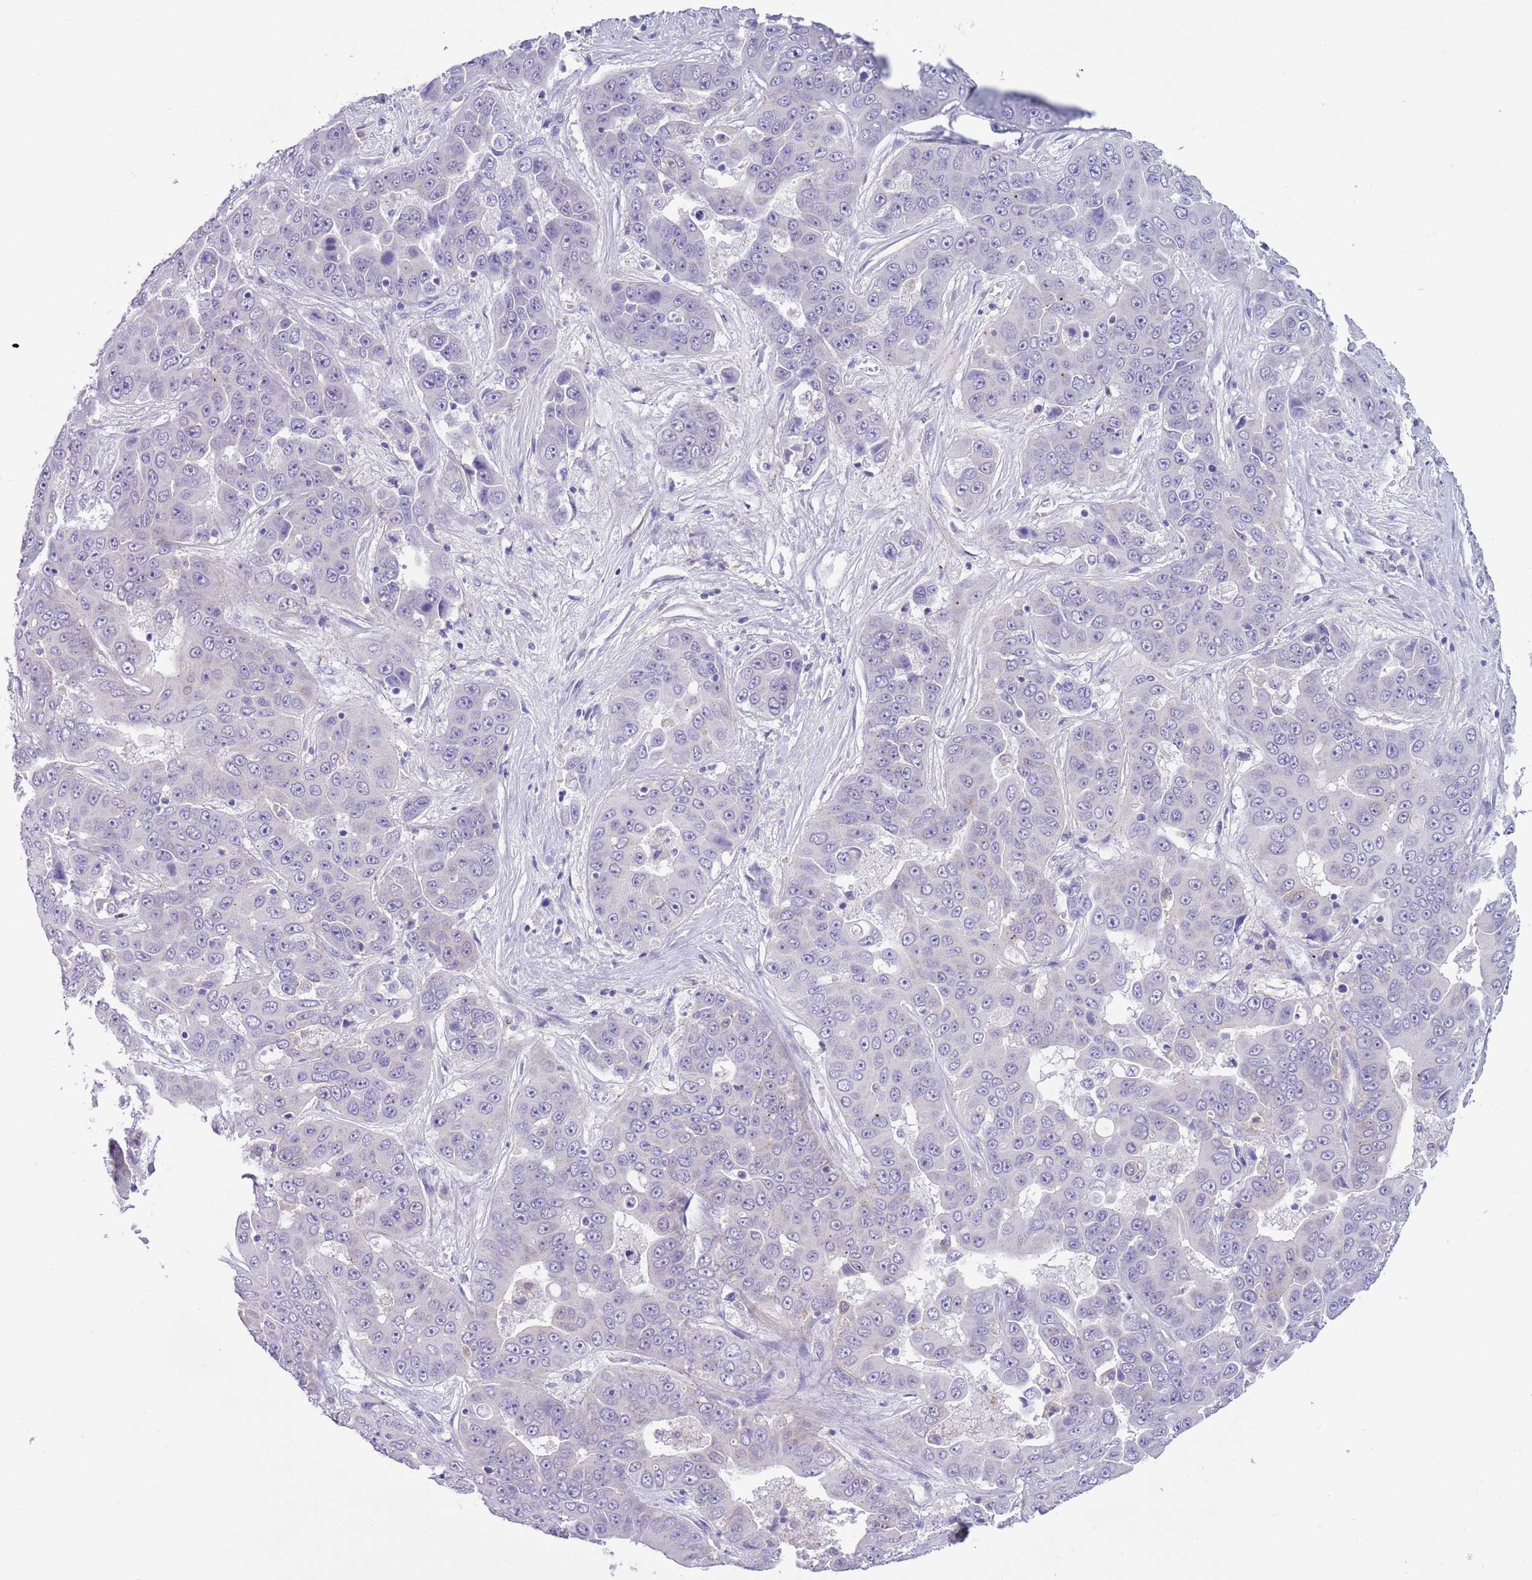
{"staining": {"intensity": "negative", "quantity": "none", "location": "none"}, "tissue": "liver cancer", "cell_type": "Tumor cells", "image_type": "cancer", "snomed": [{"axis": "morphology", "description": "Cholangiocarcinoma"}, {"axis": "topography", "description": "Liver"}], "caption": "Immunohistochemistry (IHC) of human liver cholangiocarcinoma demonstrates no expression in tumor cells. (Brightfield microscopy of DAB (3,3'-diaminobenzidine) immunohistochemistry at high magnification).", "gene": "PFKFB2", "patient": {"sex": "female", "age": 52}}